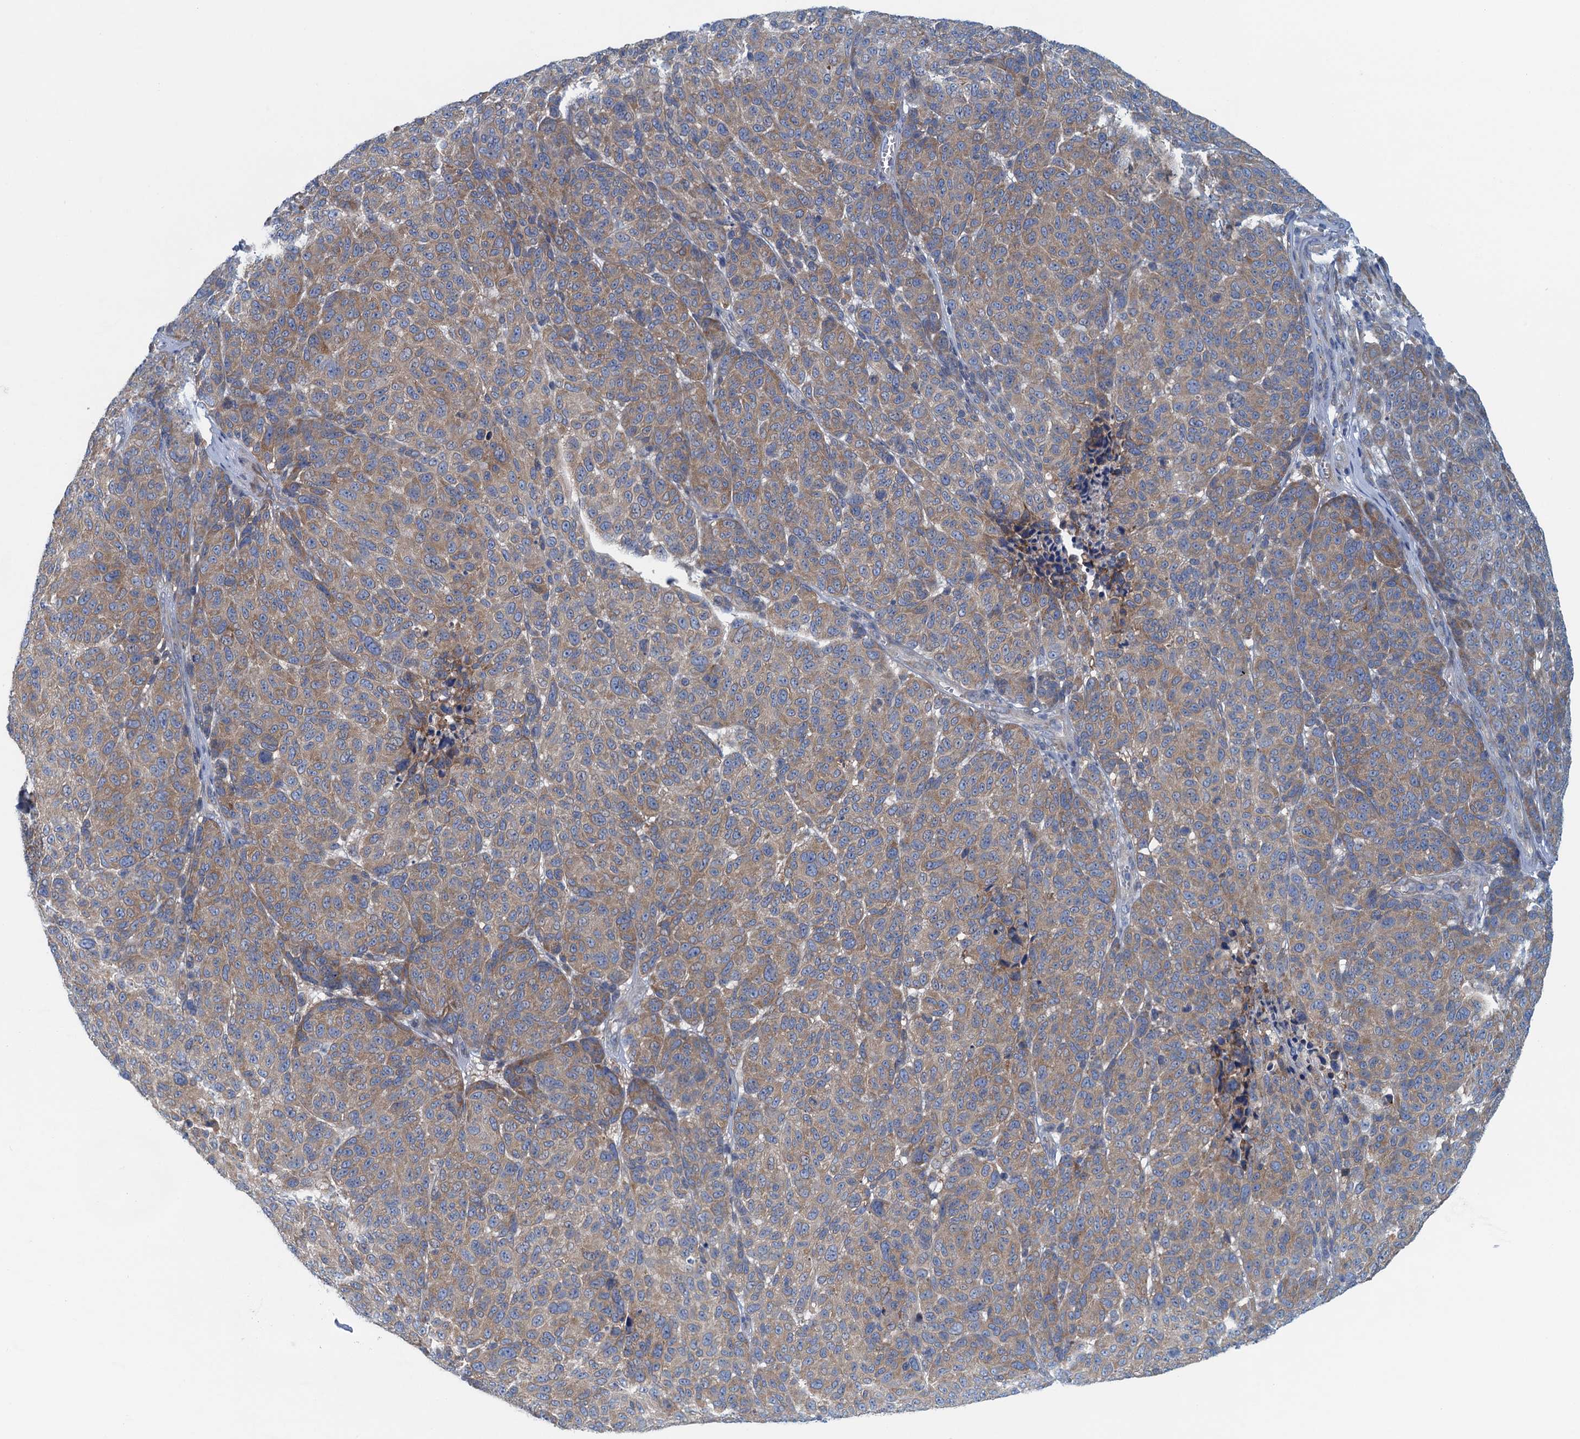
{"staining": {"intensity": "moderate", "quantity": ">75%", "location": "cytoplasmic/membranous"}, "tissue": "melanoma", "cell_type": "Tumor cells", "image_type": "cancer", "snomed": [{"axis": "morphology", "description": "Malignant melanoma, NOS"}, {"axis": "topography", "description": "Skin"}], "caption": "Brown immunohistochemical staining in melanoma demonstrates moderate cytoplasmic/membranous positivity in approximately >75% of tumor cells. (Brightfield microscopy of DAB IHC at high magnification).", "gene": "MYDGF", "patient": {"sex": "male", "age": 49}}